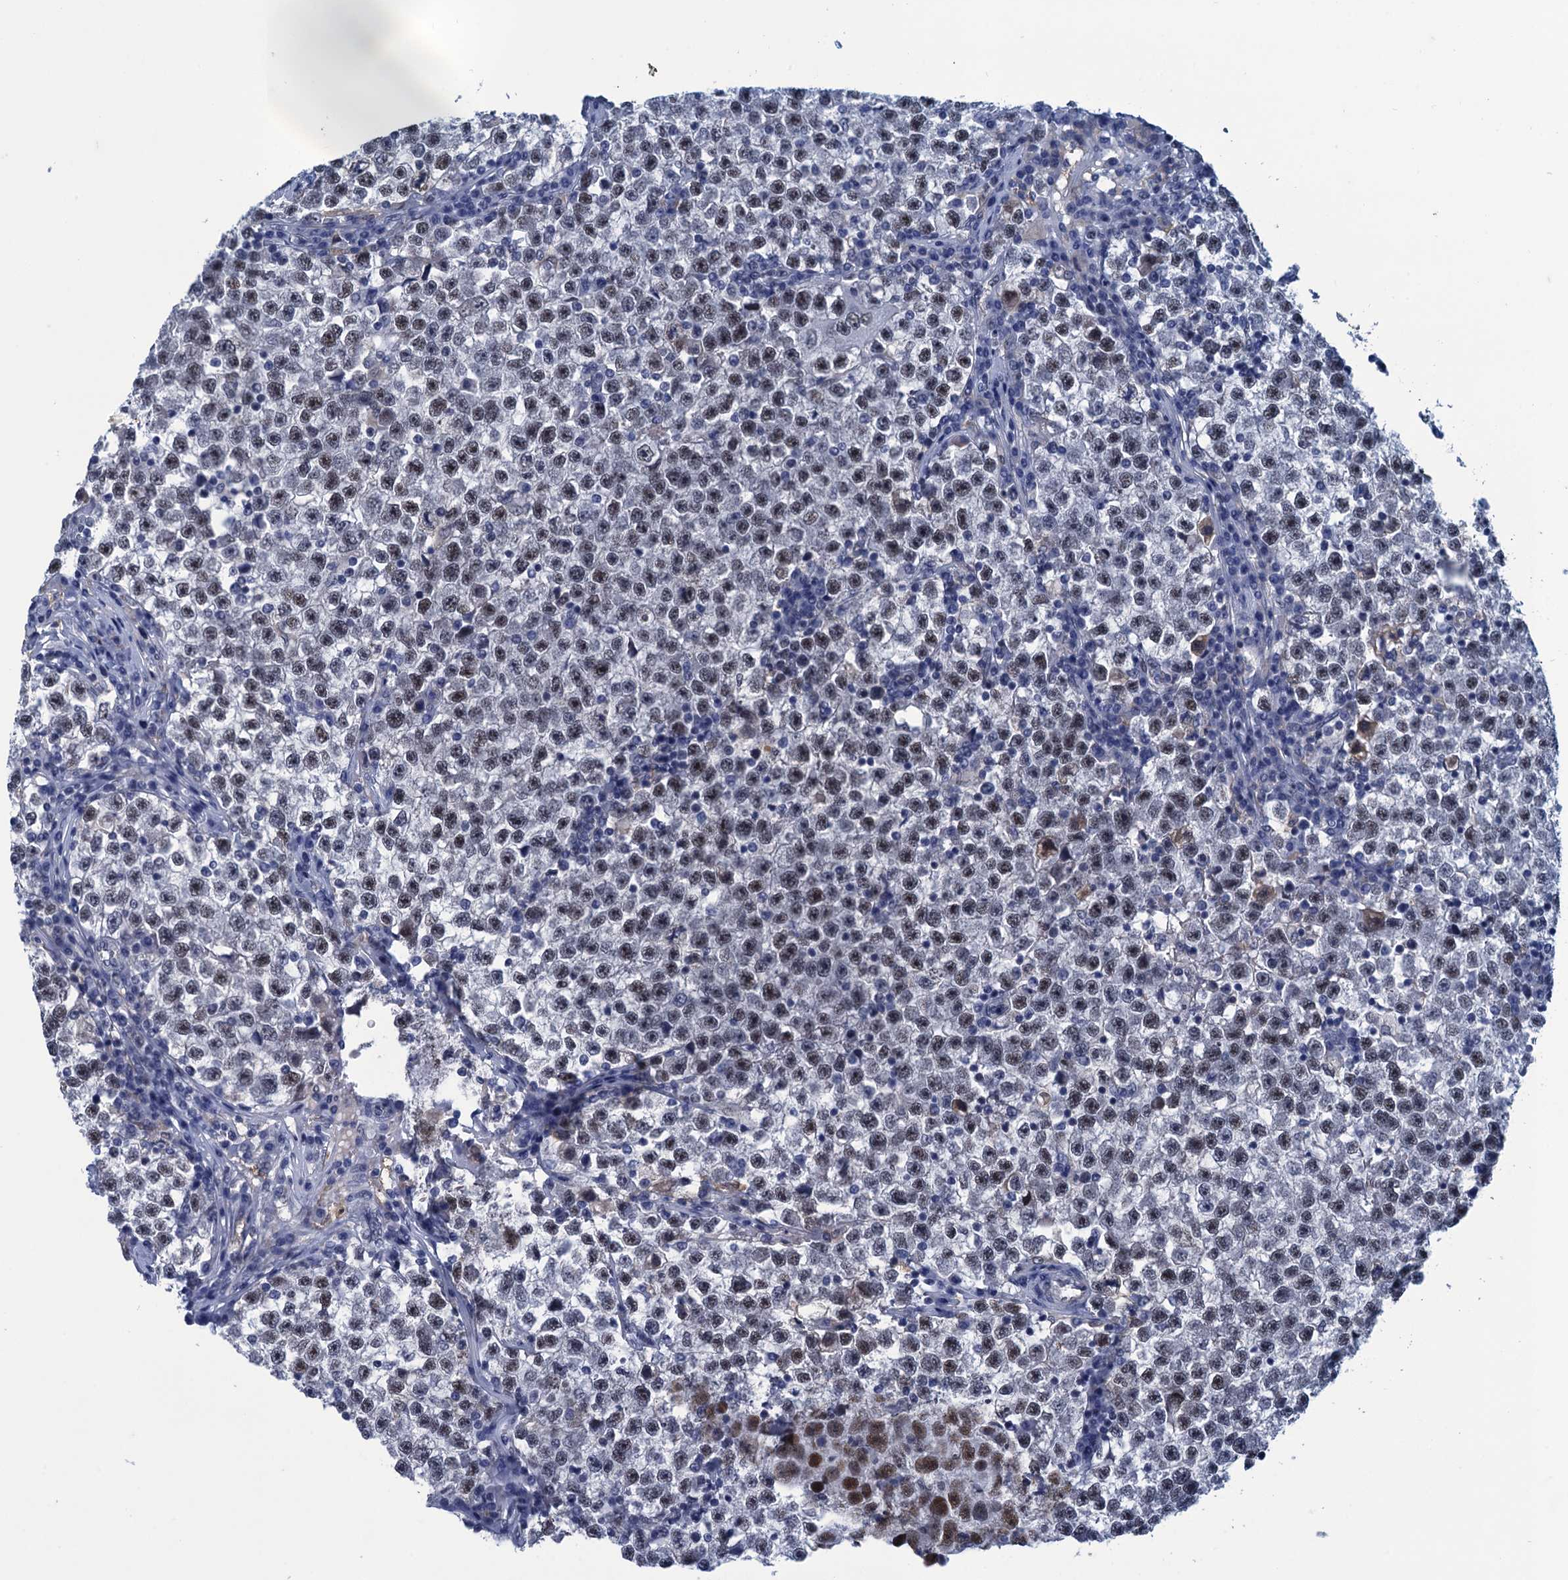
{"staining": {"intensity": "moderate", "quantity": "<25%", "location": "cytoplasmic/membranous,nuclear"}, "tissue": "testis cancer", "cell_type": "Tumor cells", "image_type": "cancer", "snomed": [{"axis": "morphology", "description": "Seminoma, NOS"}, {"axis": "topography", "description": "Testis"}], "caption": "Testis seminoma tissue exhibits moderate cytoplasmic/membranous and nuclear expression in approximately <25% of tumor cells, visualized by immunohistochemistry.", "gene": "GINS3", "patient": {"sex": "male", "age": 22}}